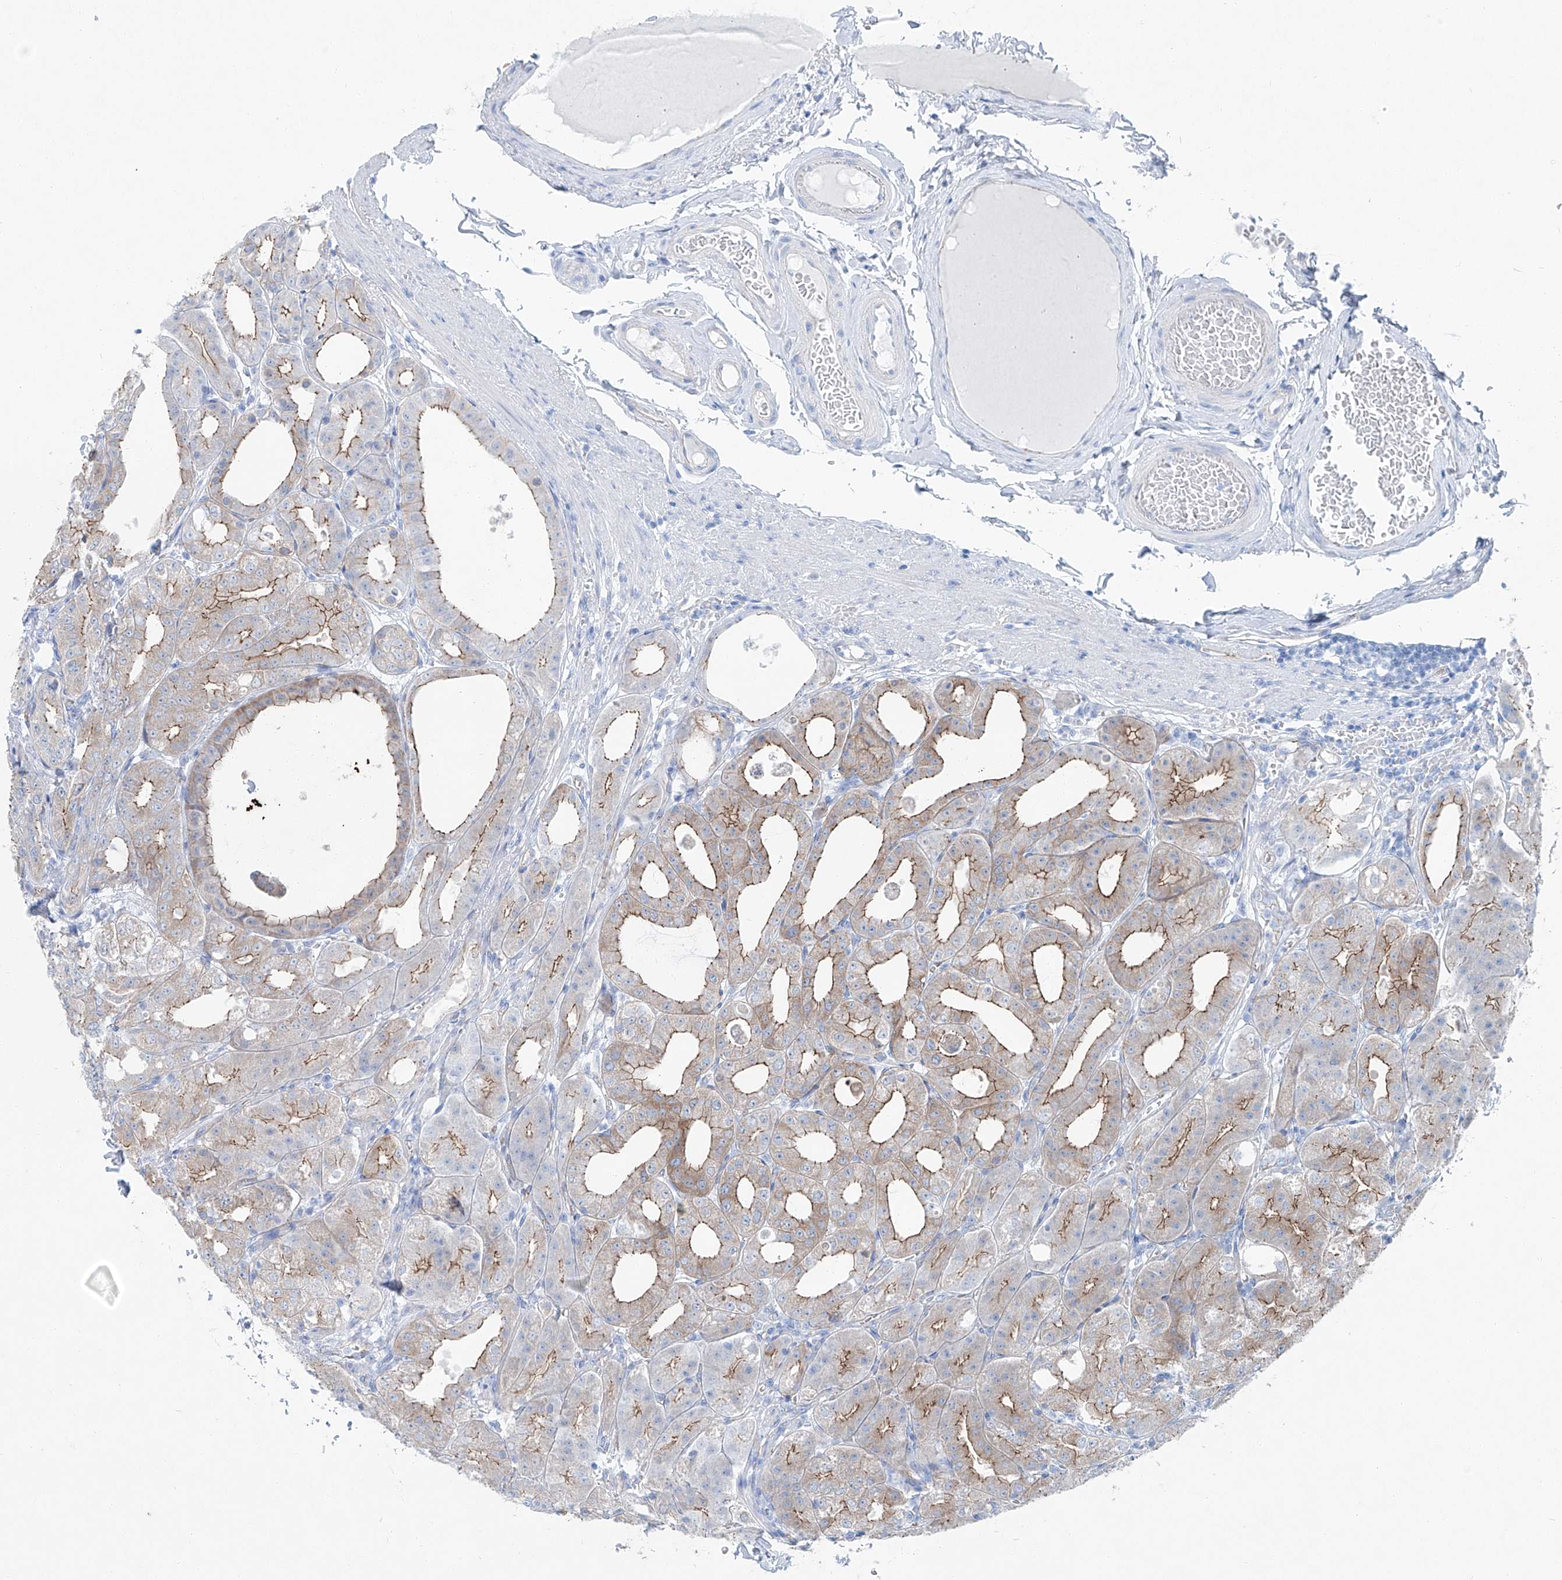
{"staining": {"intensity": "moderate", "quantity": ">75%", "location": "cytoplasmic/membranous"}, "tissue": "stomach", "cell_type": "Glandular cells", "image_type": "normal", "snomed": [{"axis": "morphology", "description": "Normal tissue, NOS"}, {"axis": "topography", "description": "Stomach, lower"}], "caption": "An immunohistochemistry (IHC) image of normal tissue is shown. Protein staining in brown shows moderate cytoplasmic/membranous positivity in stomach within glandular cells.", "gene": "MAGI1", "patient": {"sex": "male", "age": 71}}